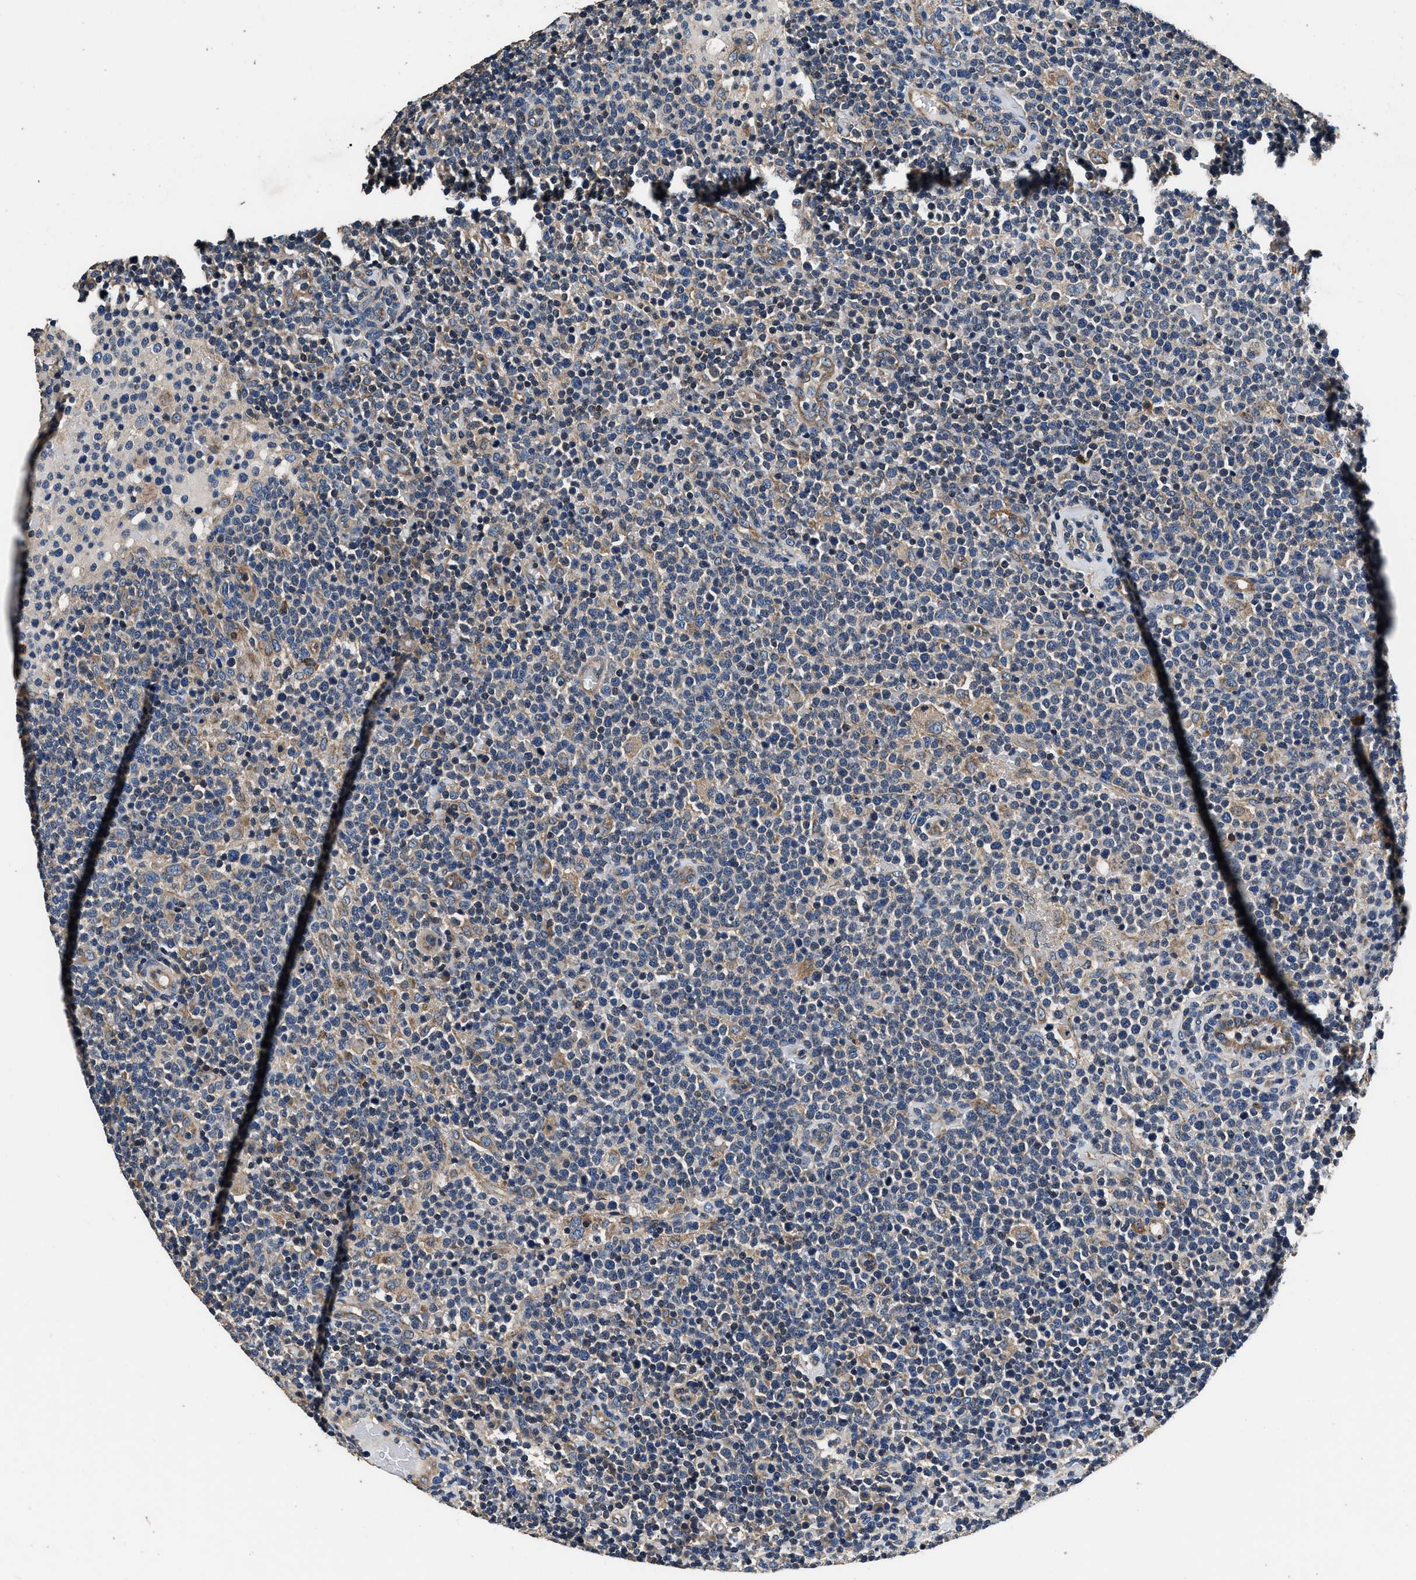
{"staining": {"intensity": "weak", "quantity": "<25%", "location": "cytoplasmic/membranous"}, "tissue": "lymphoma", "cell_type": "Tumor cells", "image_type": "cancer", "snomed": [{"axis": "morphology", "description": "Malignant lymphoma, non-Hodgkin's type, High grade"}, {"axis": "topography", "description": "Lymph node"}], "caption": "There is no significant staining in tumor cells of malignant lymphoma, non-Hodgkin's type (high-grade).", "gene": "DHRS7B", "patient": {"sex": "male", "age": 61}}